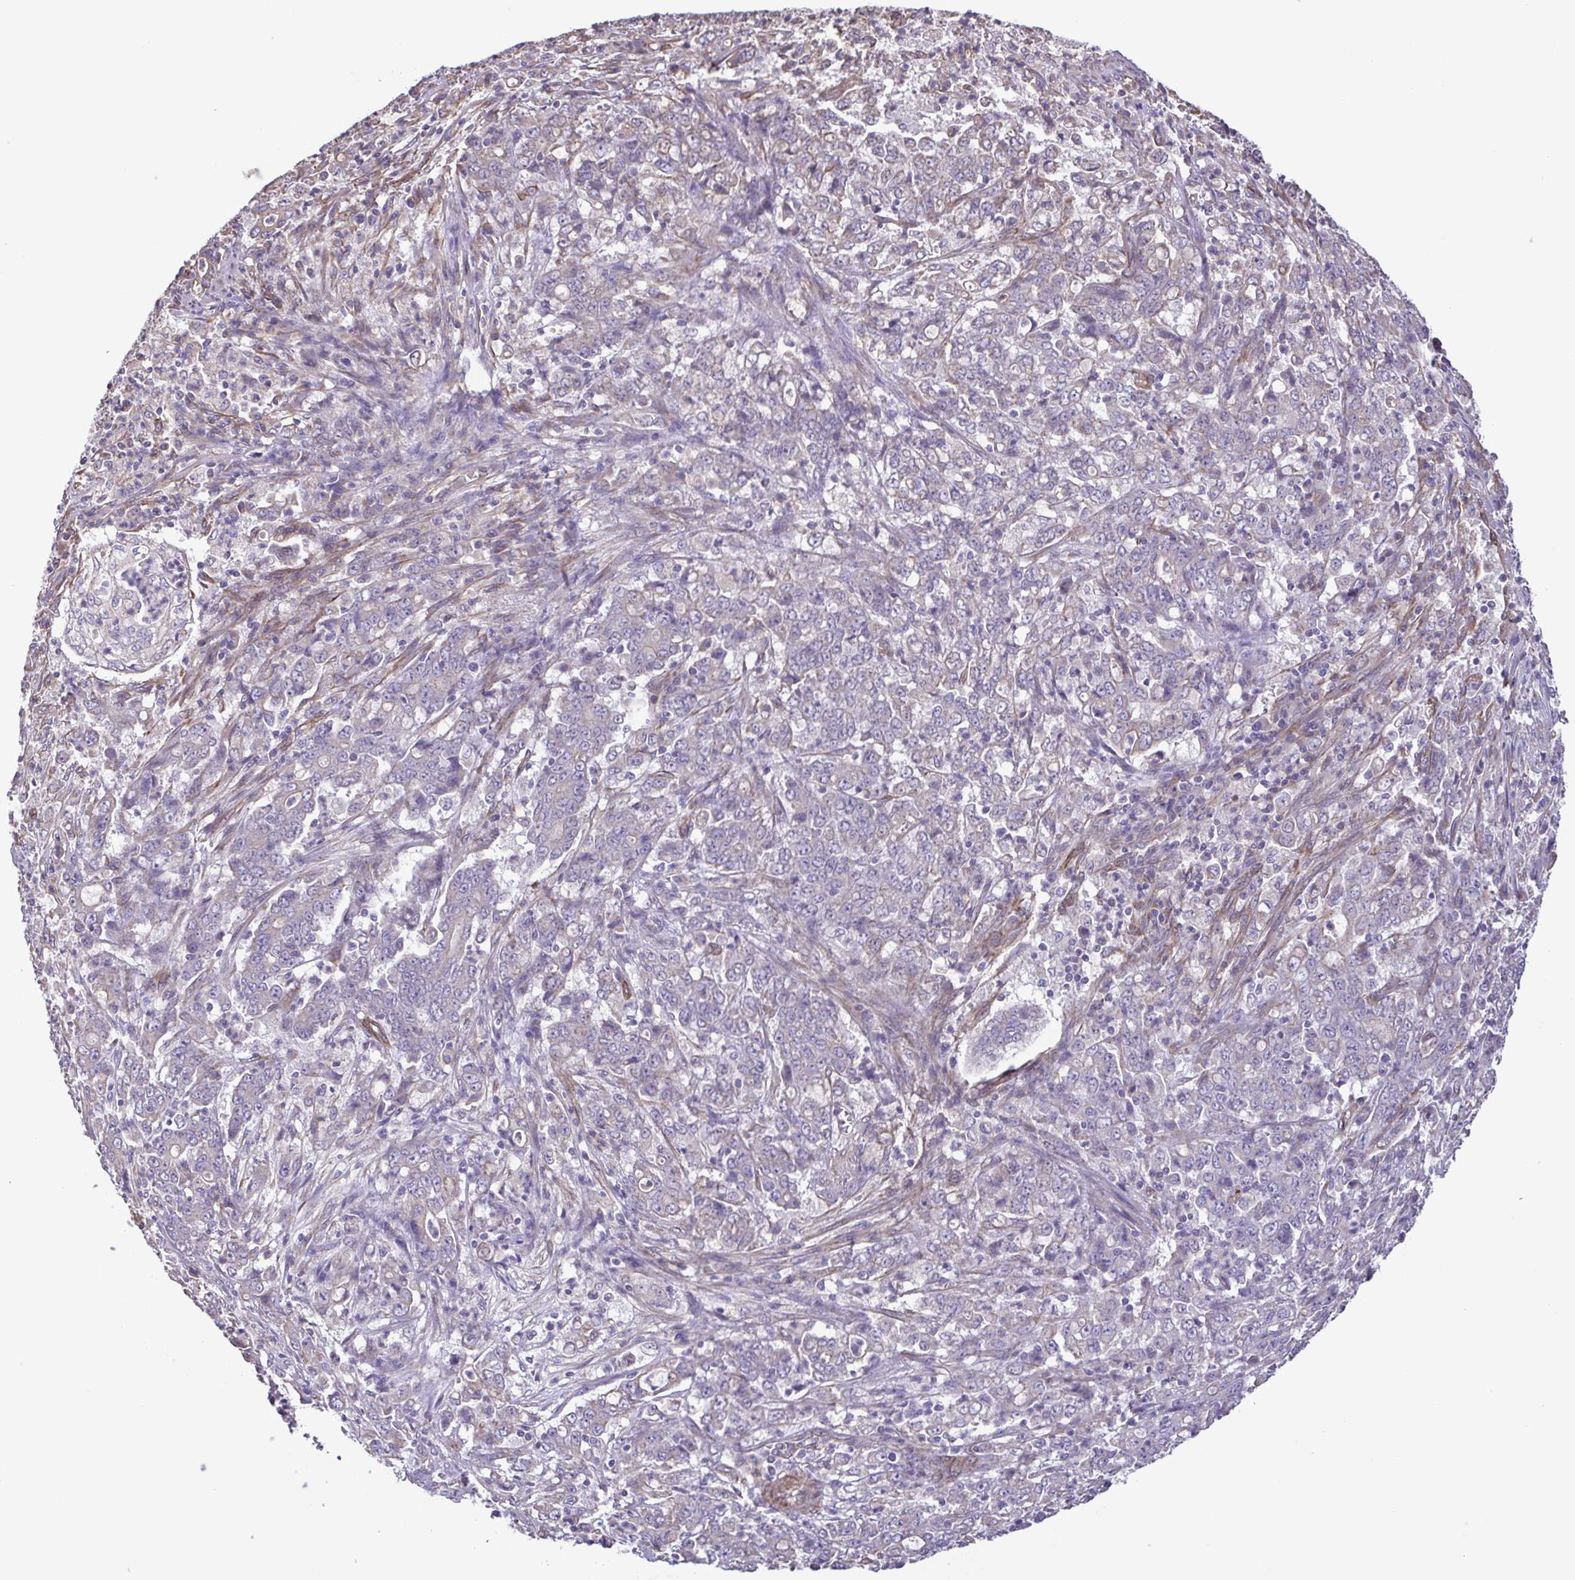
{"staining": {"intensity": "negative", "quantity": "none", "location": "none"}, "tissue": "stomach cancer", "cell_type": "Tumor cells", "image_type": "cancer", "snomed": [{"axis": "morphology", "description": "Adenocarcinoma, NOS"}, {"axis": "topography", "description": "Stomach, lower"}], "caption": "Stomach cancer was stained to show a protein in brown. There is no significant positivity in tumor cells.", "gene": "FLT1", "patient": {"sex": "female", "age": 71}}